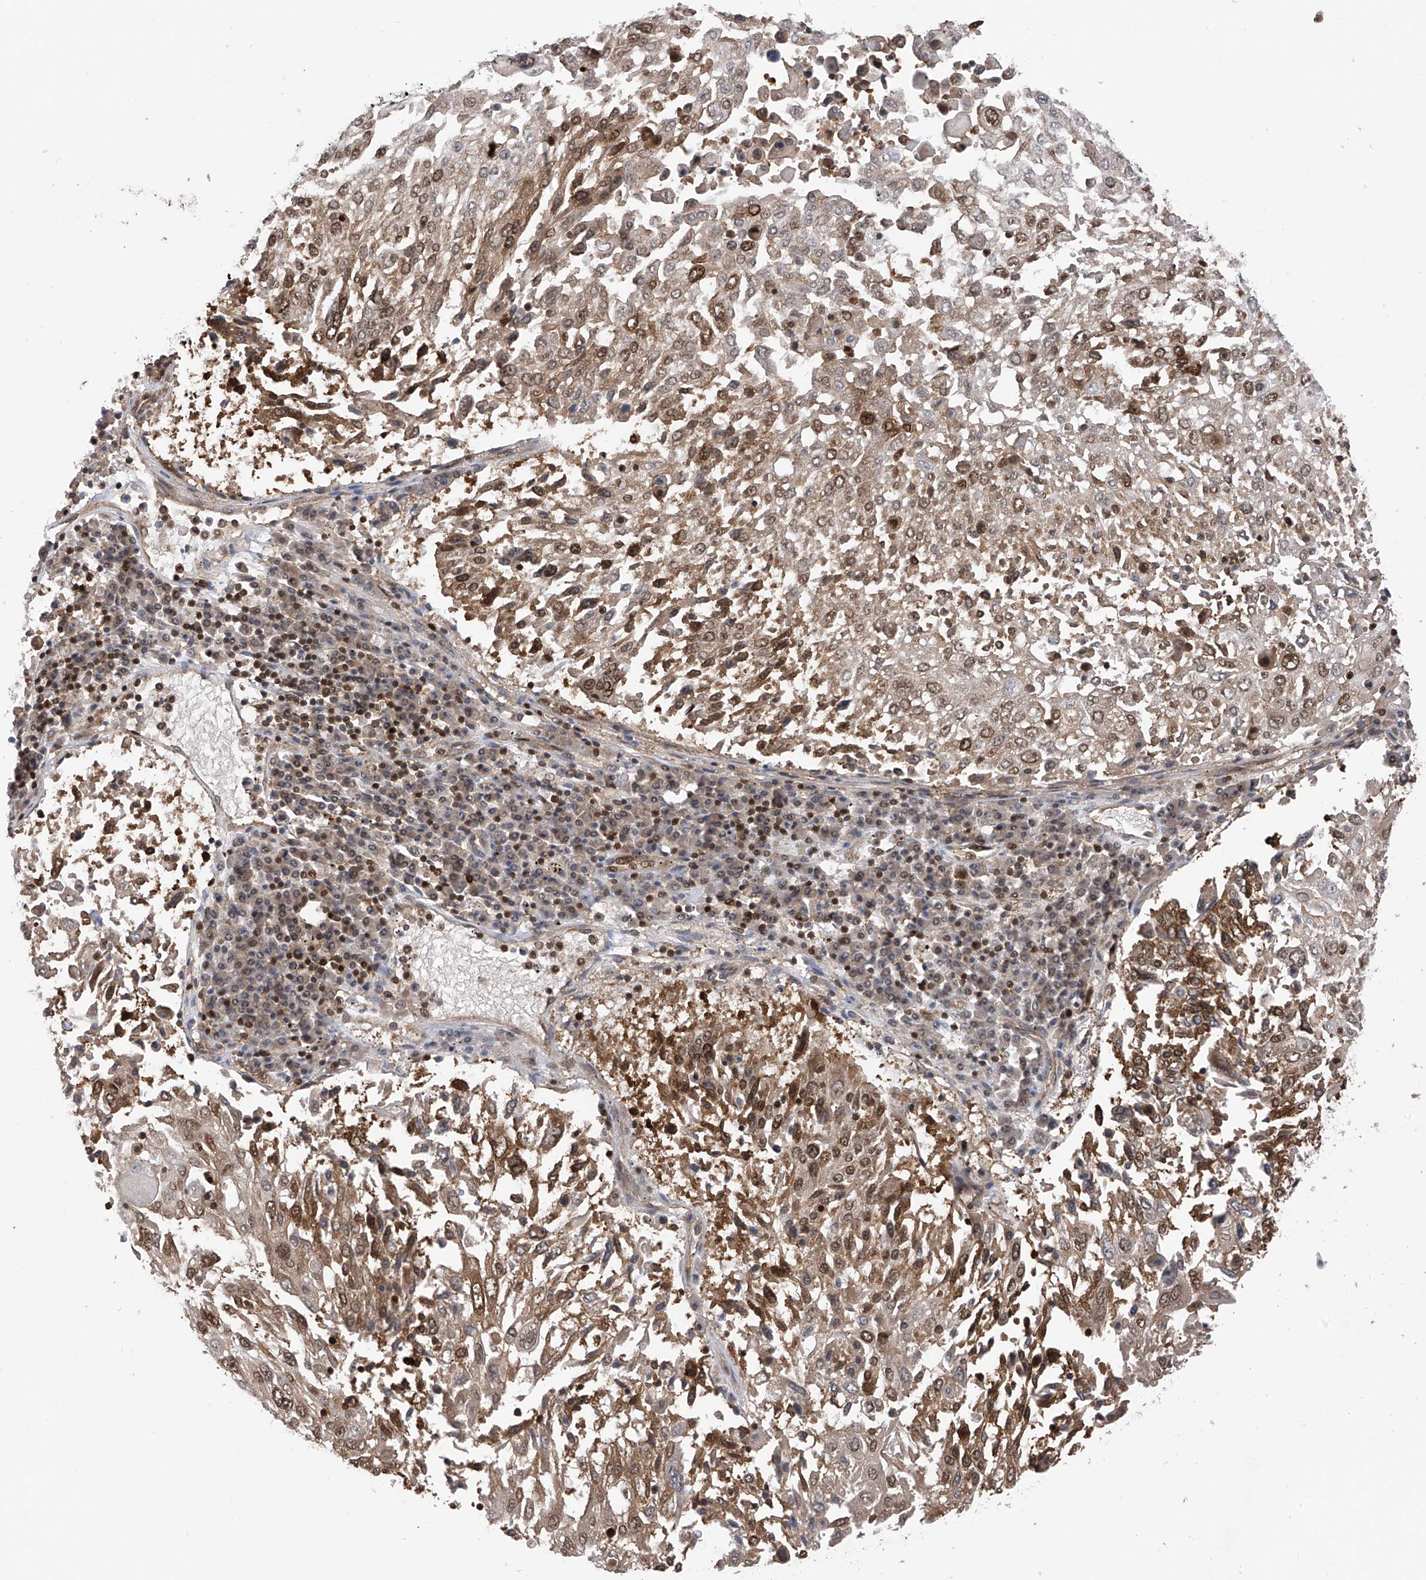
{"staining": {"intensity": "moderate", "quantity": "25%-75%", "location": "cytoplasmic/membranous,nuclear"}, "tissue": "lung cancer", "cell_type": "Tumor cells", "image_type": "cancer", "snomed": [{"axis": "morphology", "description": "Squamous cell carcinoma, NOS"}, {"axis": "topography", "description": "Lung"}], "caption": "The immunohistochemical stain labels moderate cytoplasmic/membranous and nuclear expression in tumor cells of lung cancer (squamous cell carcinoma) tissue.", "gene": "DNAJC9", "patient": {"sex": "male", "age": 65}}